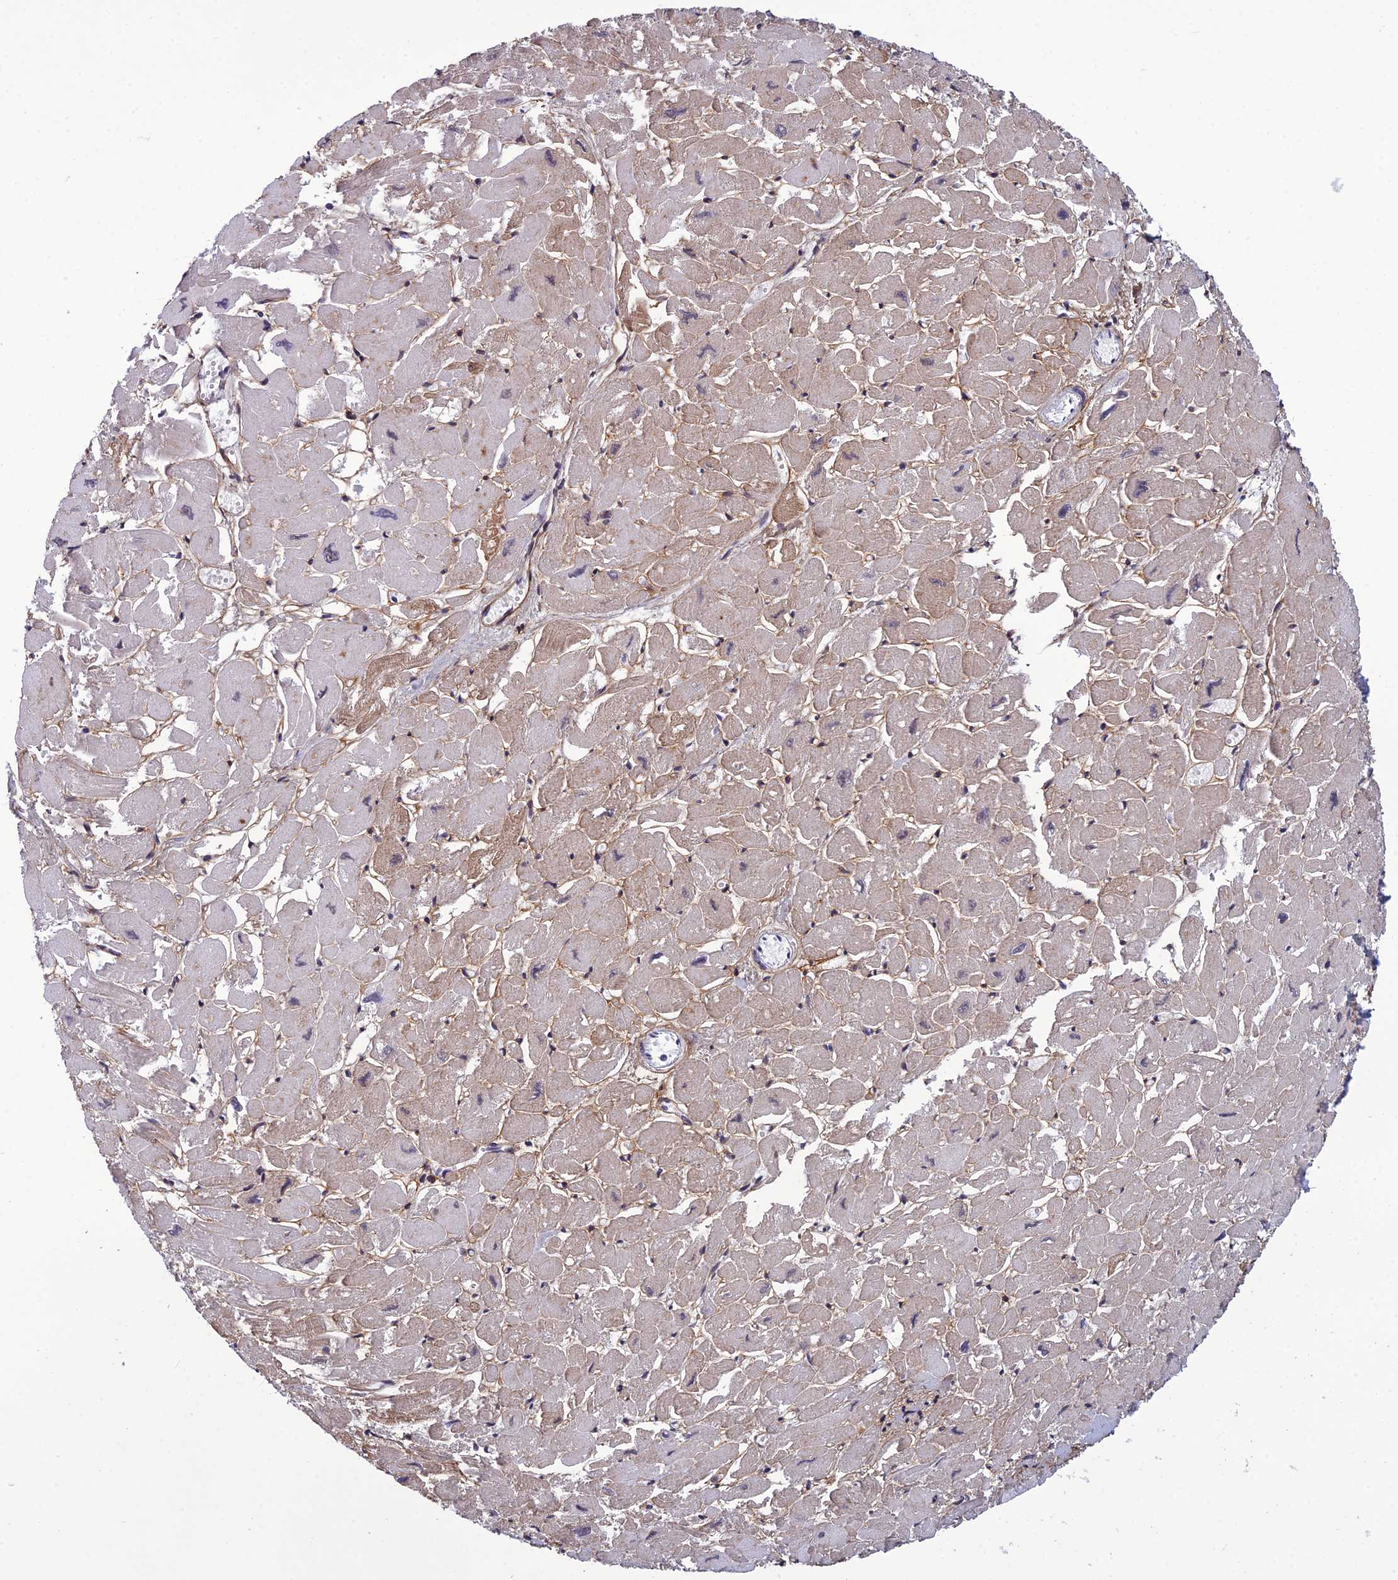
{"staining": {"intensity": "weak", "quantity": "<25%", "location": "cytoplasmic/membranous"}, "tissue": "heart muscle", "cell_type": "Cardiomyocytes", "image_type": "normal", "snomed": [{"axis": "morphology", "description": "Normal tissue, NOS"}, {"axis": "topography", "description": "Heart"}], "caption": "The immunohistochemistry histopathology image has no significant expression in cardiomyocytes of heart muscle. (DAB IHC with hematoxylin counter stain).", "gene": "RSRC1", "patient": {"sex": "male", "age": 54}}